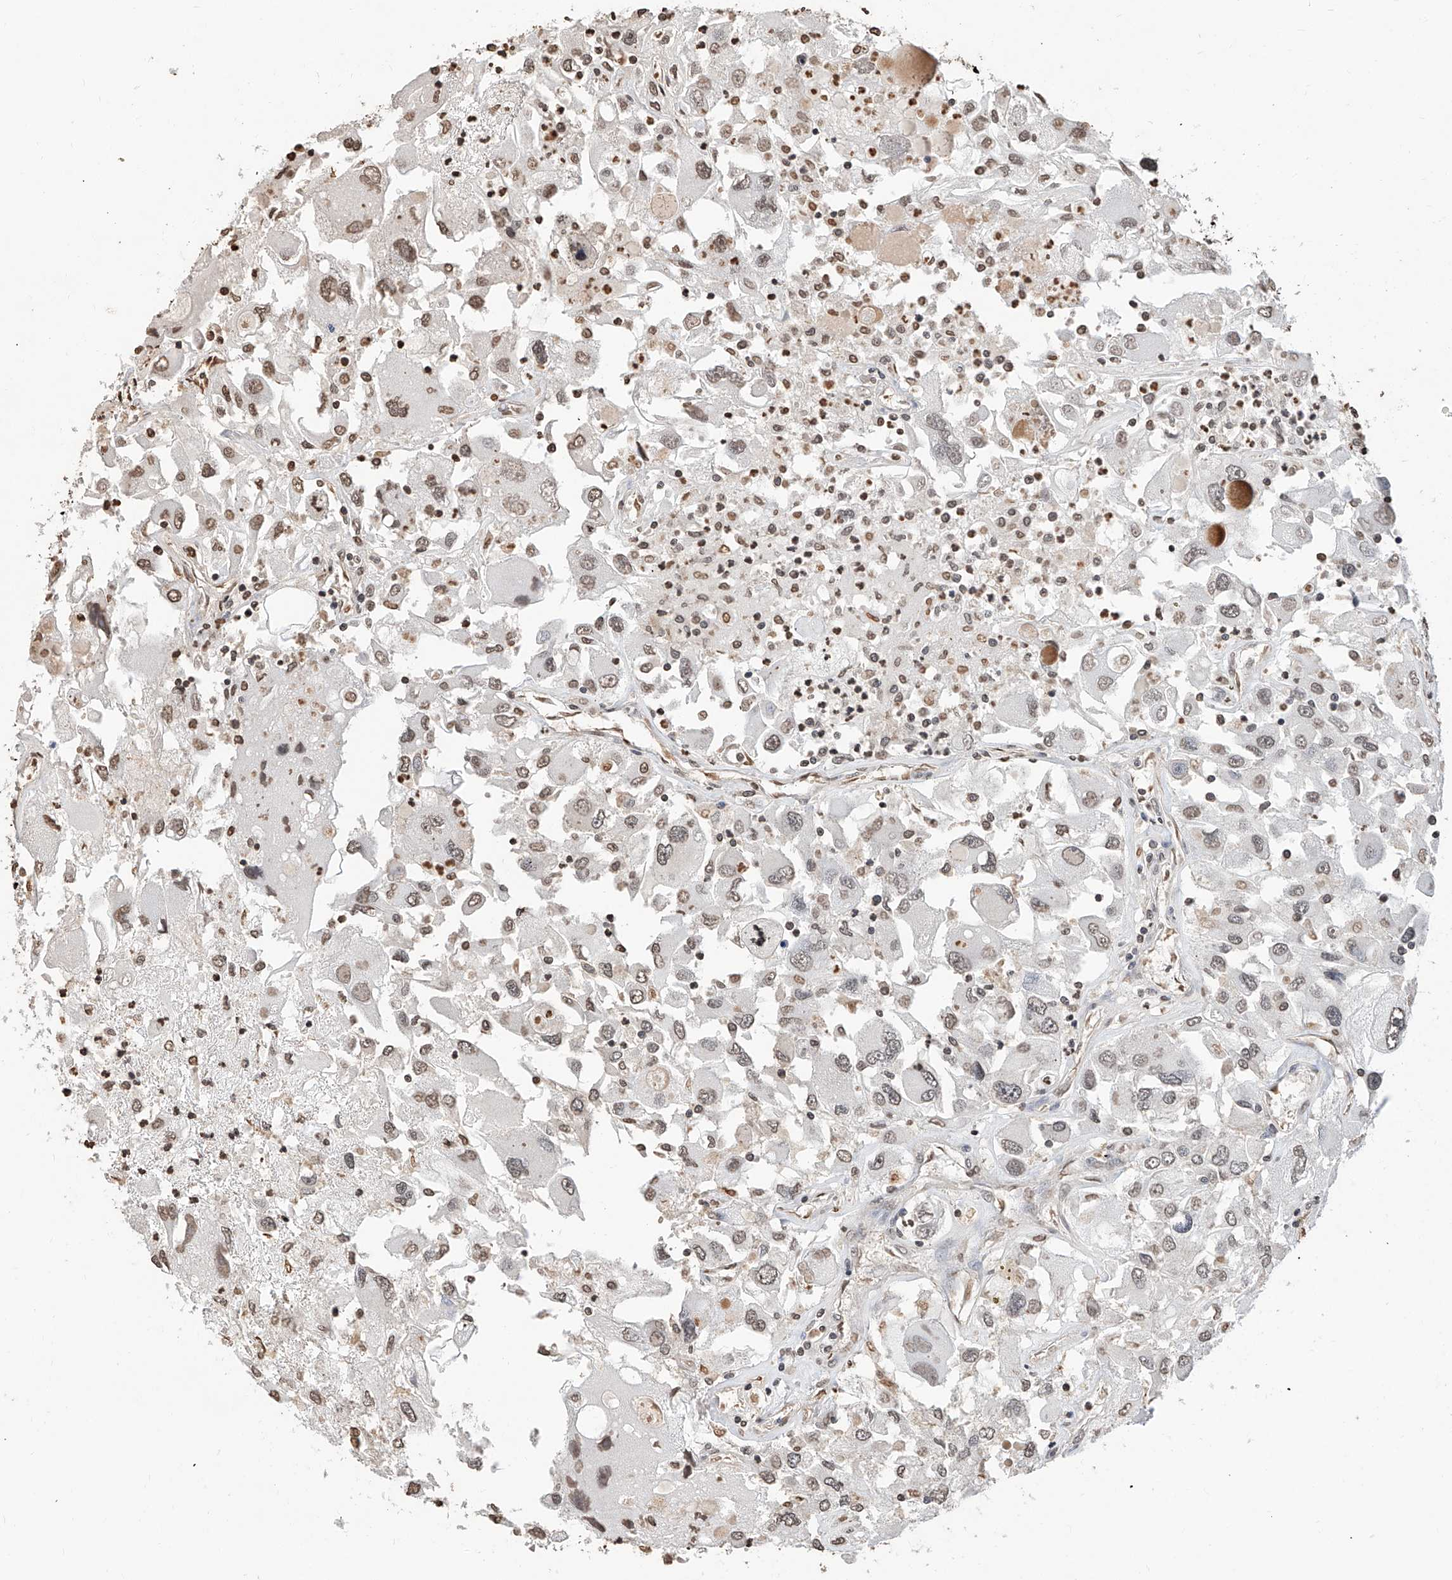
{"staining": {"intensity": "moderate", "quantity": ">75%", "location": "nuclear"}, "tissue": "renal cancer", "cell_type": "Tumor cells", "image_type": "cancer", "snomed": [{"axis": "morphology", "description": "Adenocarcinoma, NOS"}, {"axis": "topography", "description": "Kidney"}], "caption": "Protein staining displays moderate nuclear positivity in about >75% of tumor cells in adenocarcinoma (renal).", "gene": "RP9", "patient": {"sex": "female", "age": 52}}